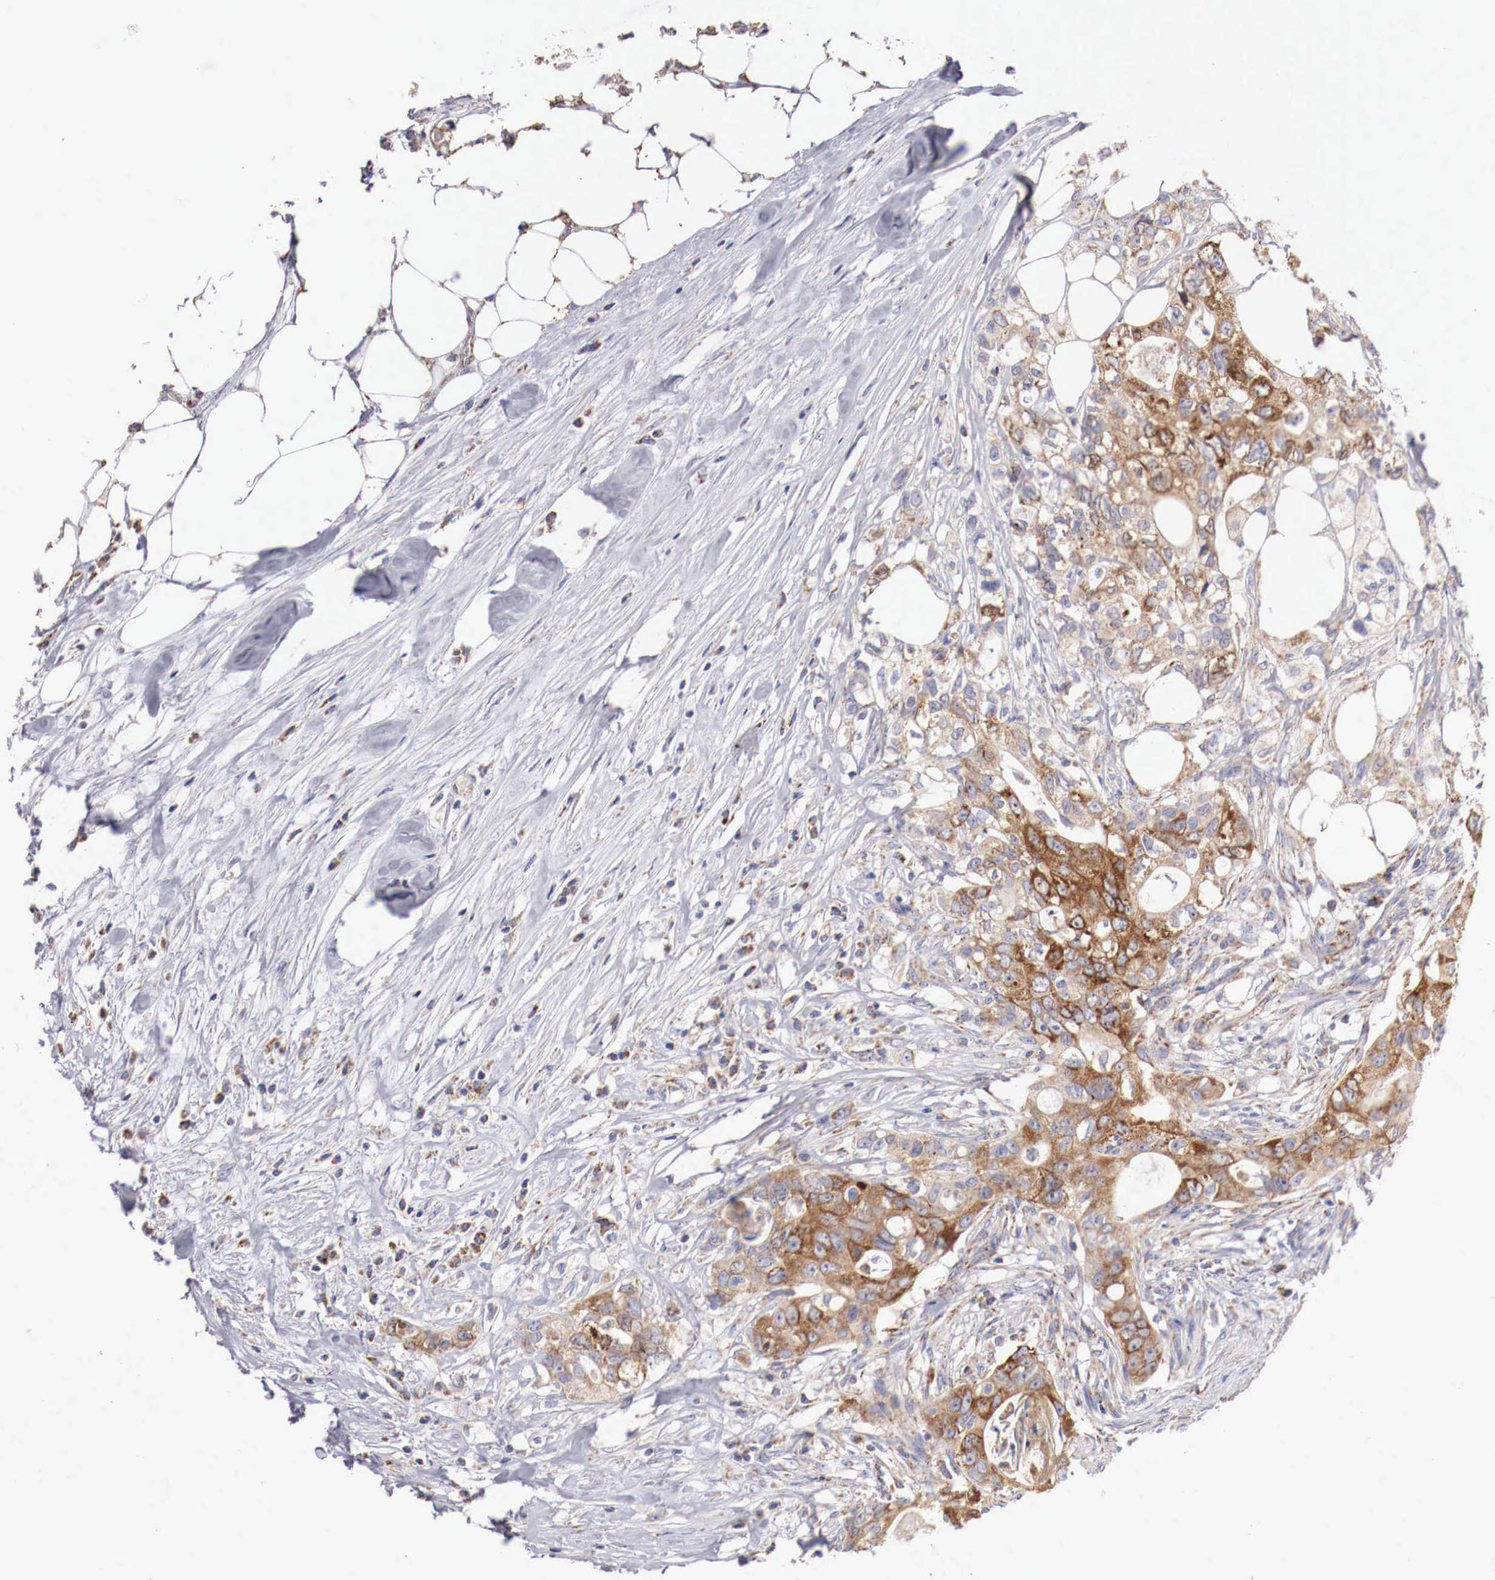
{"staining": {"intensity": "moderate", "quantity": ">75%", "location": "cytoplasmic/membranous"}, "tissue": "colorectal cancer", "cell_type": "Tumor cells", "image_type": "cancer", "snomed": [{"axis": "morphology", "description": "Adenocarcinoma, NOS"}, {"axis": "topography", "description": "Rectum"}], "caption": "A brown stain shows moderate cytoplasmic/membranous expression of a protein in human adenocarcinoma (colorectal) tumor cells.", "gene": "XPNPEP3", "patient": {"sex": "female", "age": 57}}